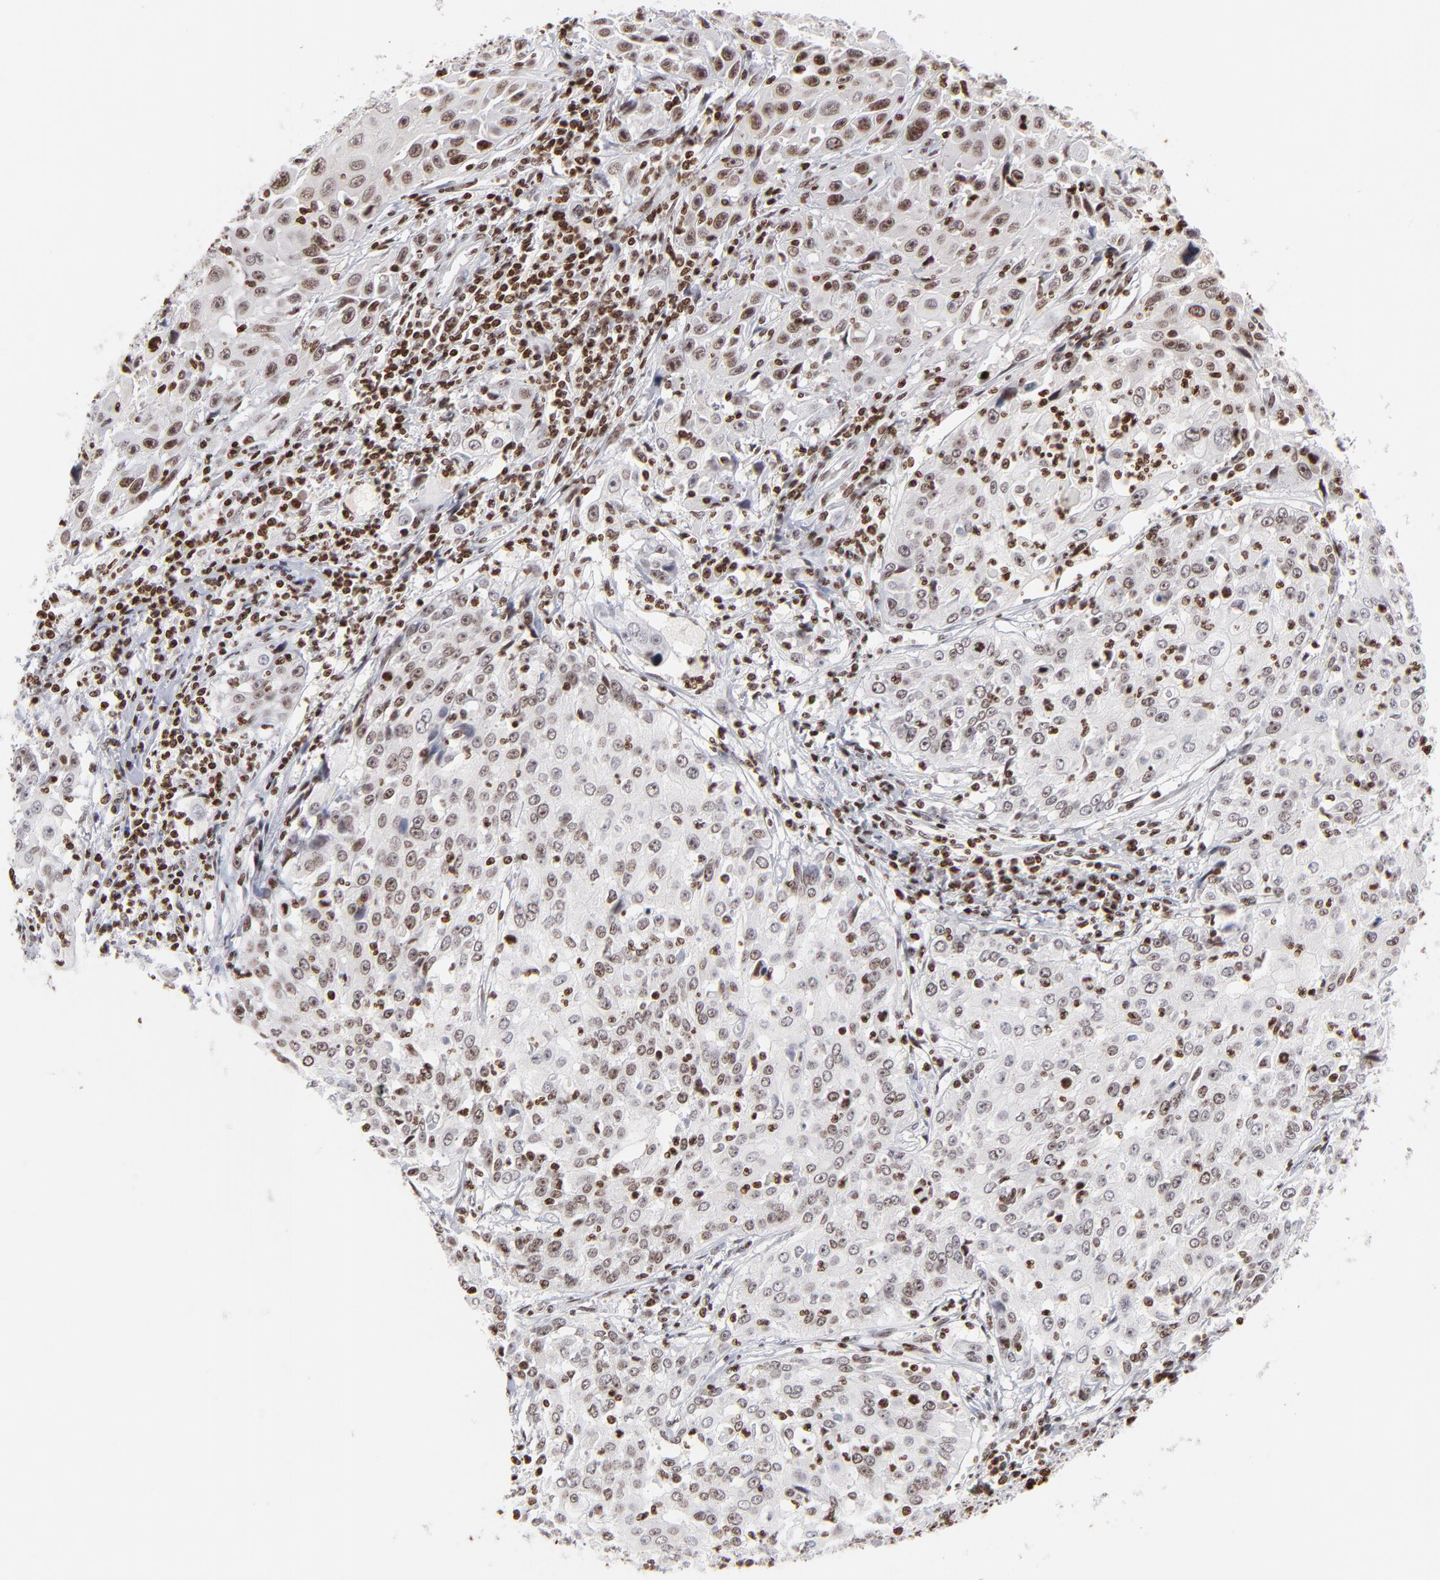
{"staining": {"intensity": "moderate", "quantity": "25%-75%", "location": "nuclear"}, "tissue": "cervical cancer", "cell_type": "Tumor cells", "image_type": "cancer", "snomed": [{"axis": "morphology", "description": "Squamous cell carcinoma, NOS"}, {"axis": "topography", "description": "Cervix"}], "caption": "Immunohistochemical staining of human cervical cancer reveals medium levels of moderate nuclear positivity in approximately 25%-75% of tumor cells.", "gene": "RTL4", "patient": {"sex": "female", "age": 39}}